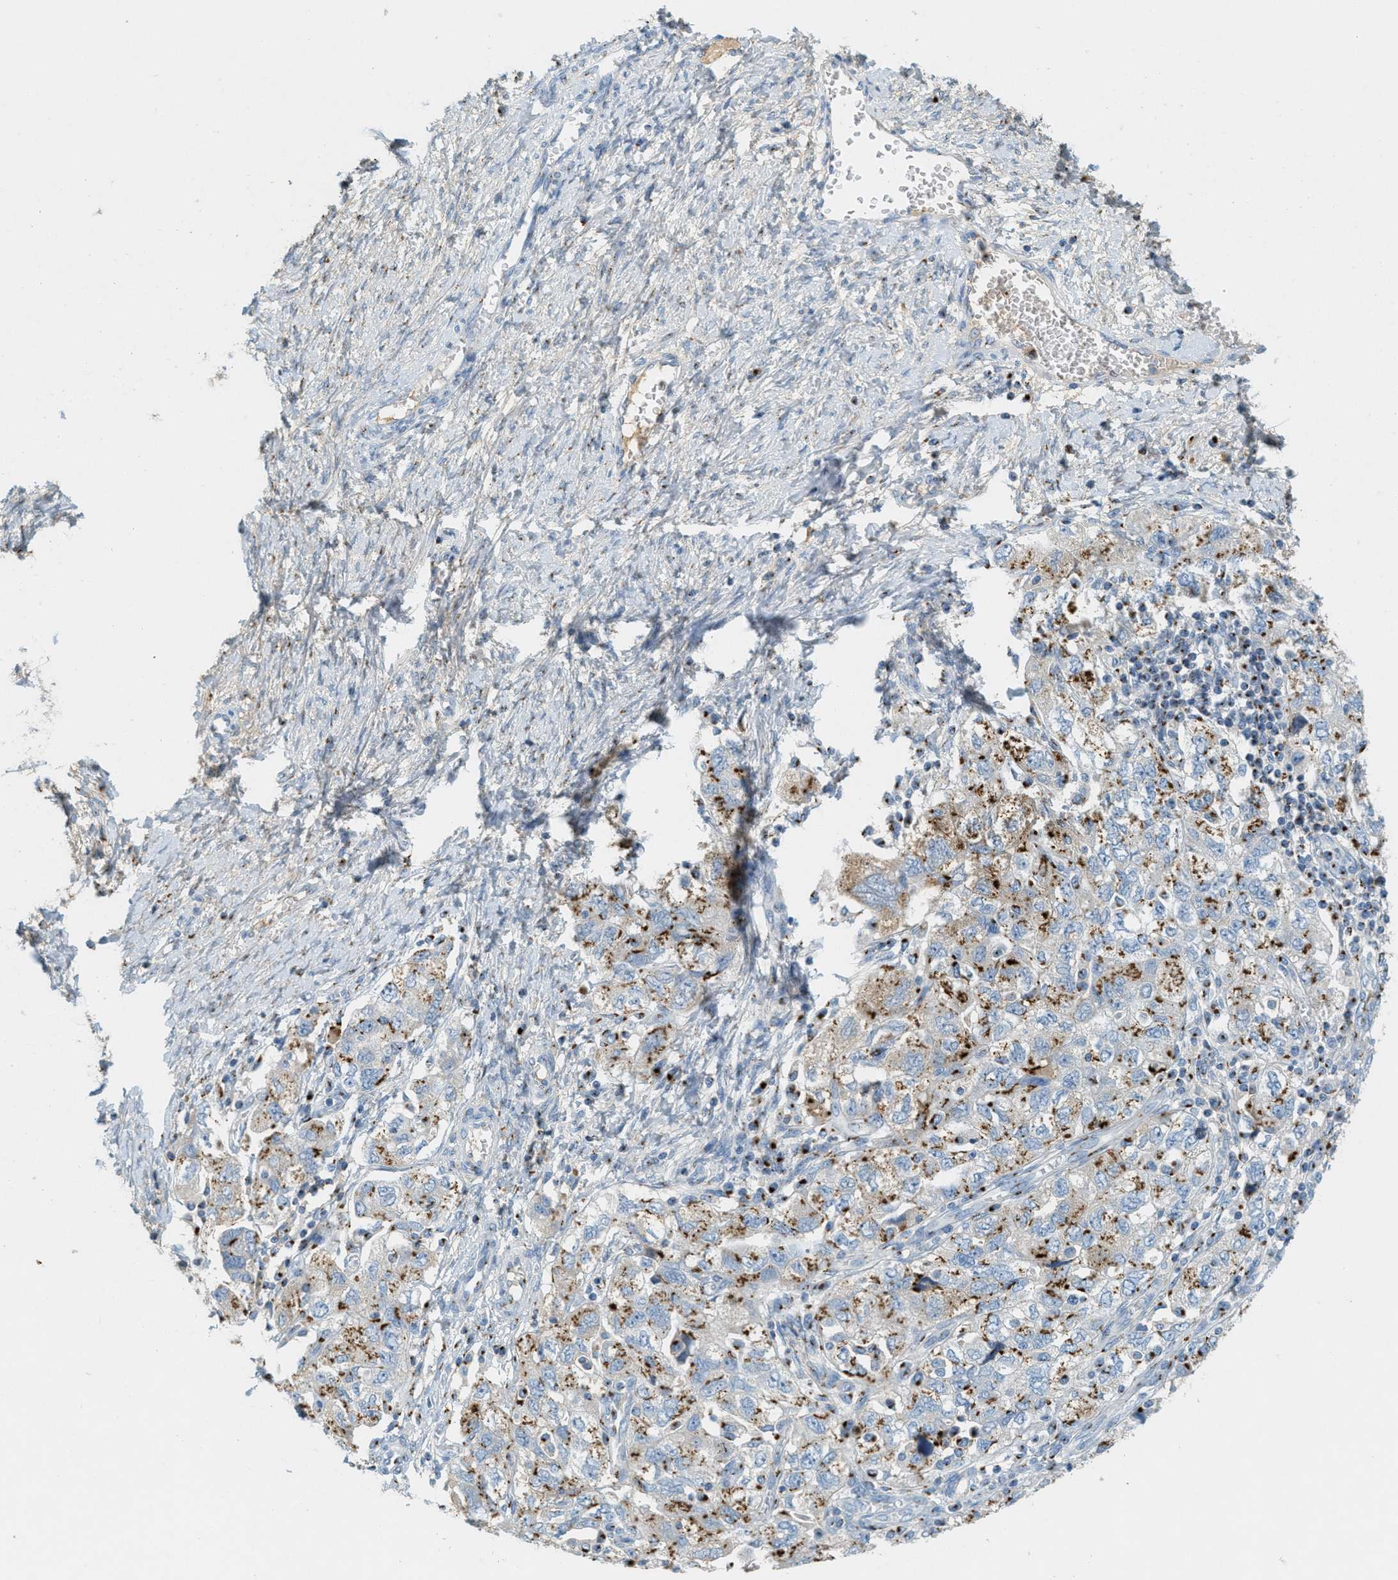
{"staining": {"intensity": "moderate", "quantity": "25%-75%", "location": "cytoplasmic/membranous"}, "tissue": "ovarian cancer", "cell_type": "Tumor cells", "image_type": "cancer", "snomed": [{"axis": "morphology", "description": "Carcinoma, NOS"}, {"axis": "morphology", "description": "Cystadenocarcinoma, serous, NOS"}, {"axis": "topography", "description": "Ovary"}], "caption": "This is a micrograph of immunohistochemistry (IHC) staining of ovarian serous cystadenocarcinoma, which shows moderate positivity in the cytoplasmic/membranous of tumor cells.", "gene": "ENTPD4", "patient": {"sex": "female", "age": 69}}